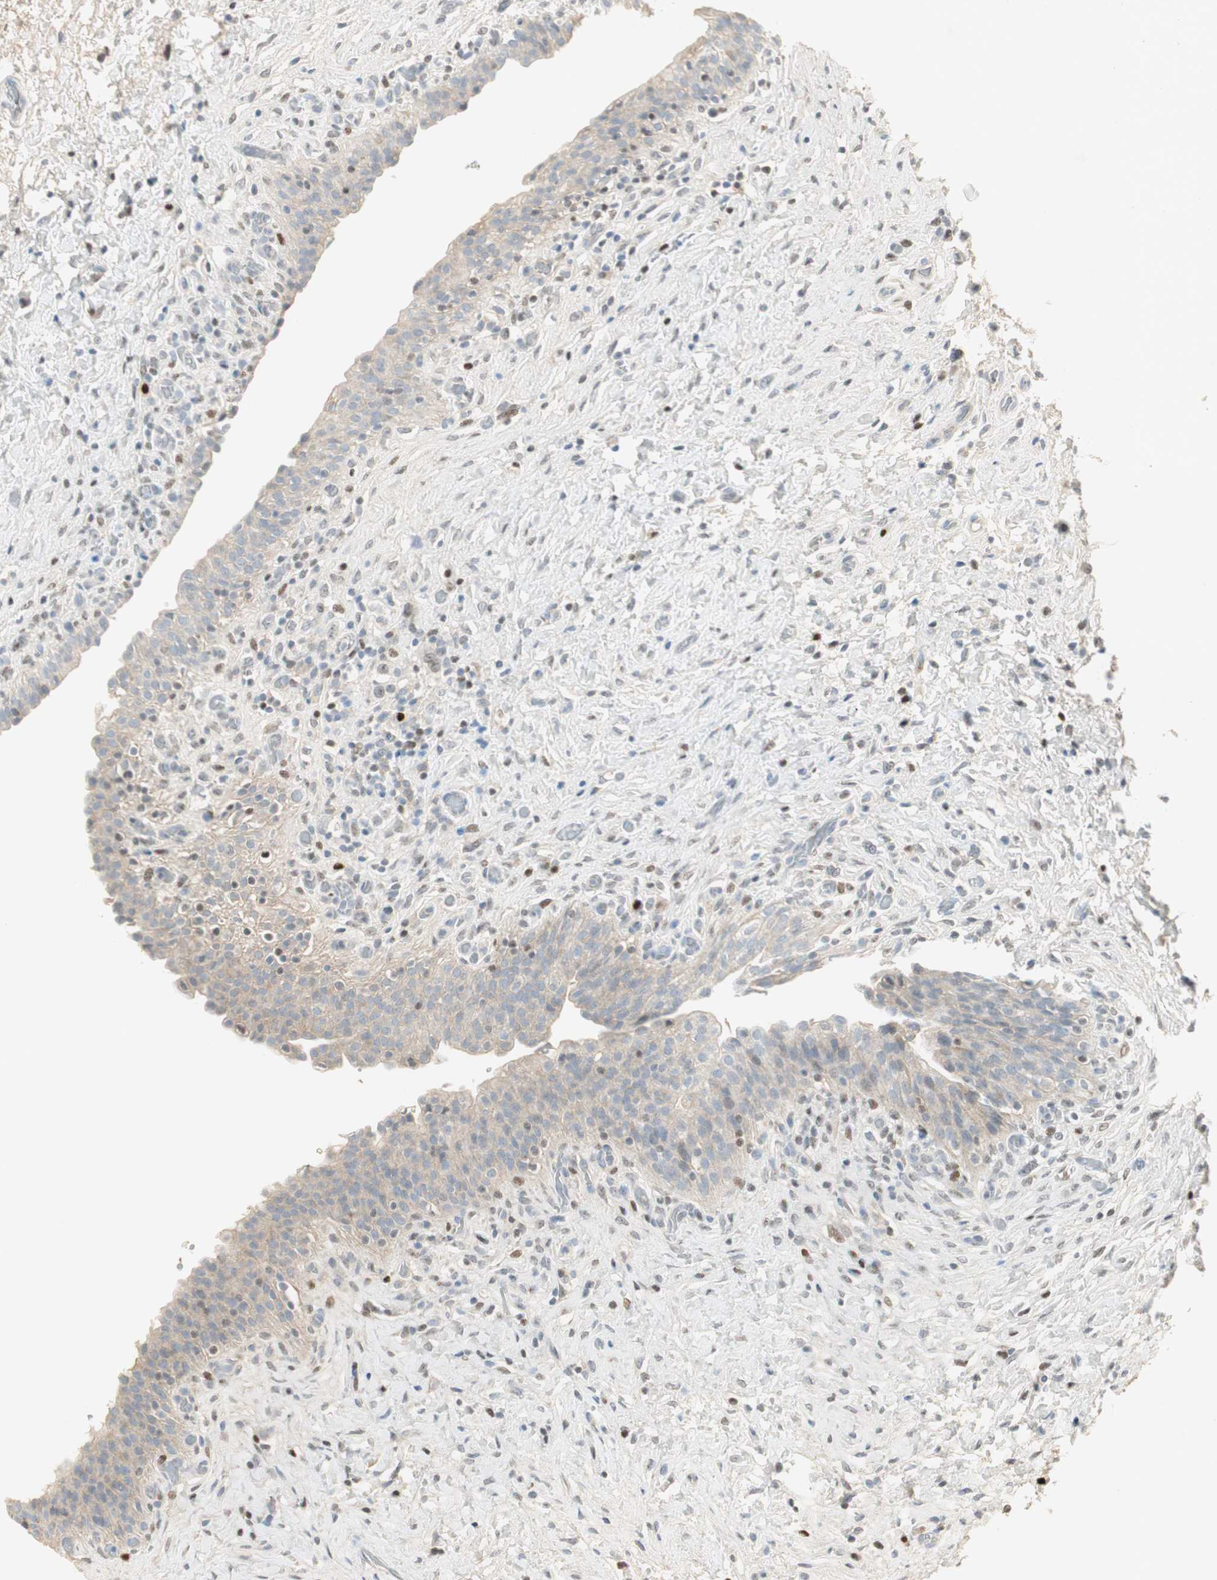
{"staining": {"intensity": "weak", "quantity": "25%-75%", "location": "cytoplasmic/membranous"}, "tissue": "urinary bladder", "cell_type": "Urothelial cells", "image_type": "normal", "snomed": [{"axis": "morphology", "description": "Normal tissue, NOS"}, {"axis": "topography", "description": "Urinary bladder"}], "caption": "High-magnification brightfield microscopy of normal urinary bladder stained with DAB (3,3'-diaminobenzidine) (brown) and counterstained with hematoxylin (blue). urothelial cells exhibit weak cytoplasmic/membranous expression is identified in approximately25%-75% of cells.", "gene": "RUNX2", "patient": {"sex": "male", "age": 51}}